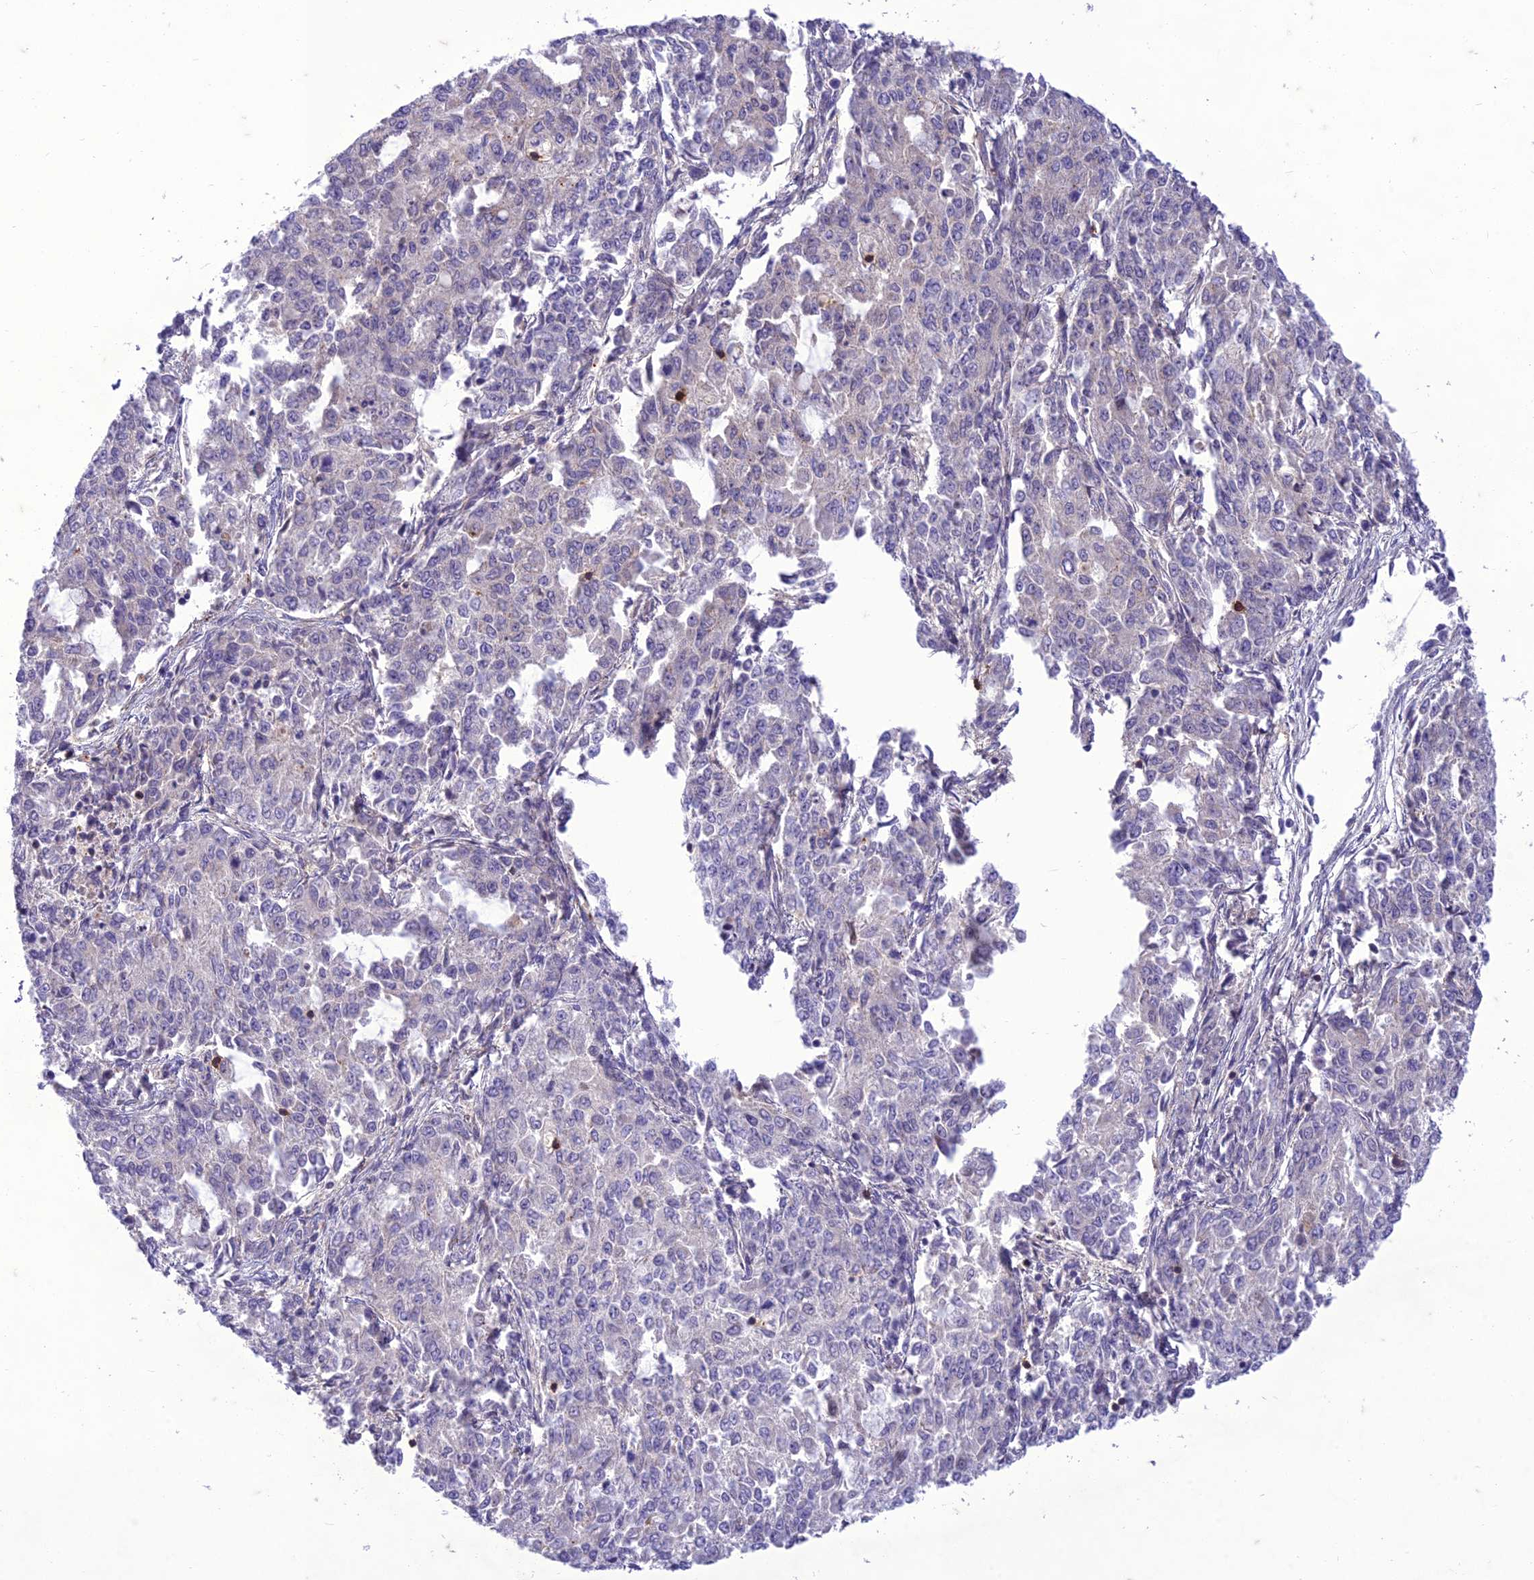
{"staining": {"intensity": "negative", "quantity": "none", "location": "none"}, "tissue": "endometrial cancer", "cell_type": "Tumor cells", "image_type": "cancer", "snomed": [{"axis": "morphology", "description": "Adenocarcinoma, NOS"}, {"axis": "topography", "description": "Endometrium"}], "caption": "An image of endometrial adenocarcinoma stained for a protein displays no brown staining in tumor cells. (Immunohistochemistry (ihc), brightfield microscopy, high magnification).", "gene": "ITGAE", "patient": {"sex": "female", "age": 50}}